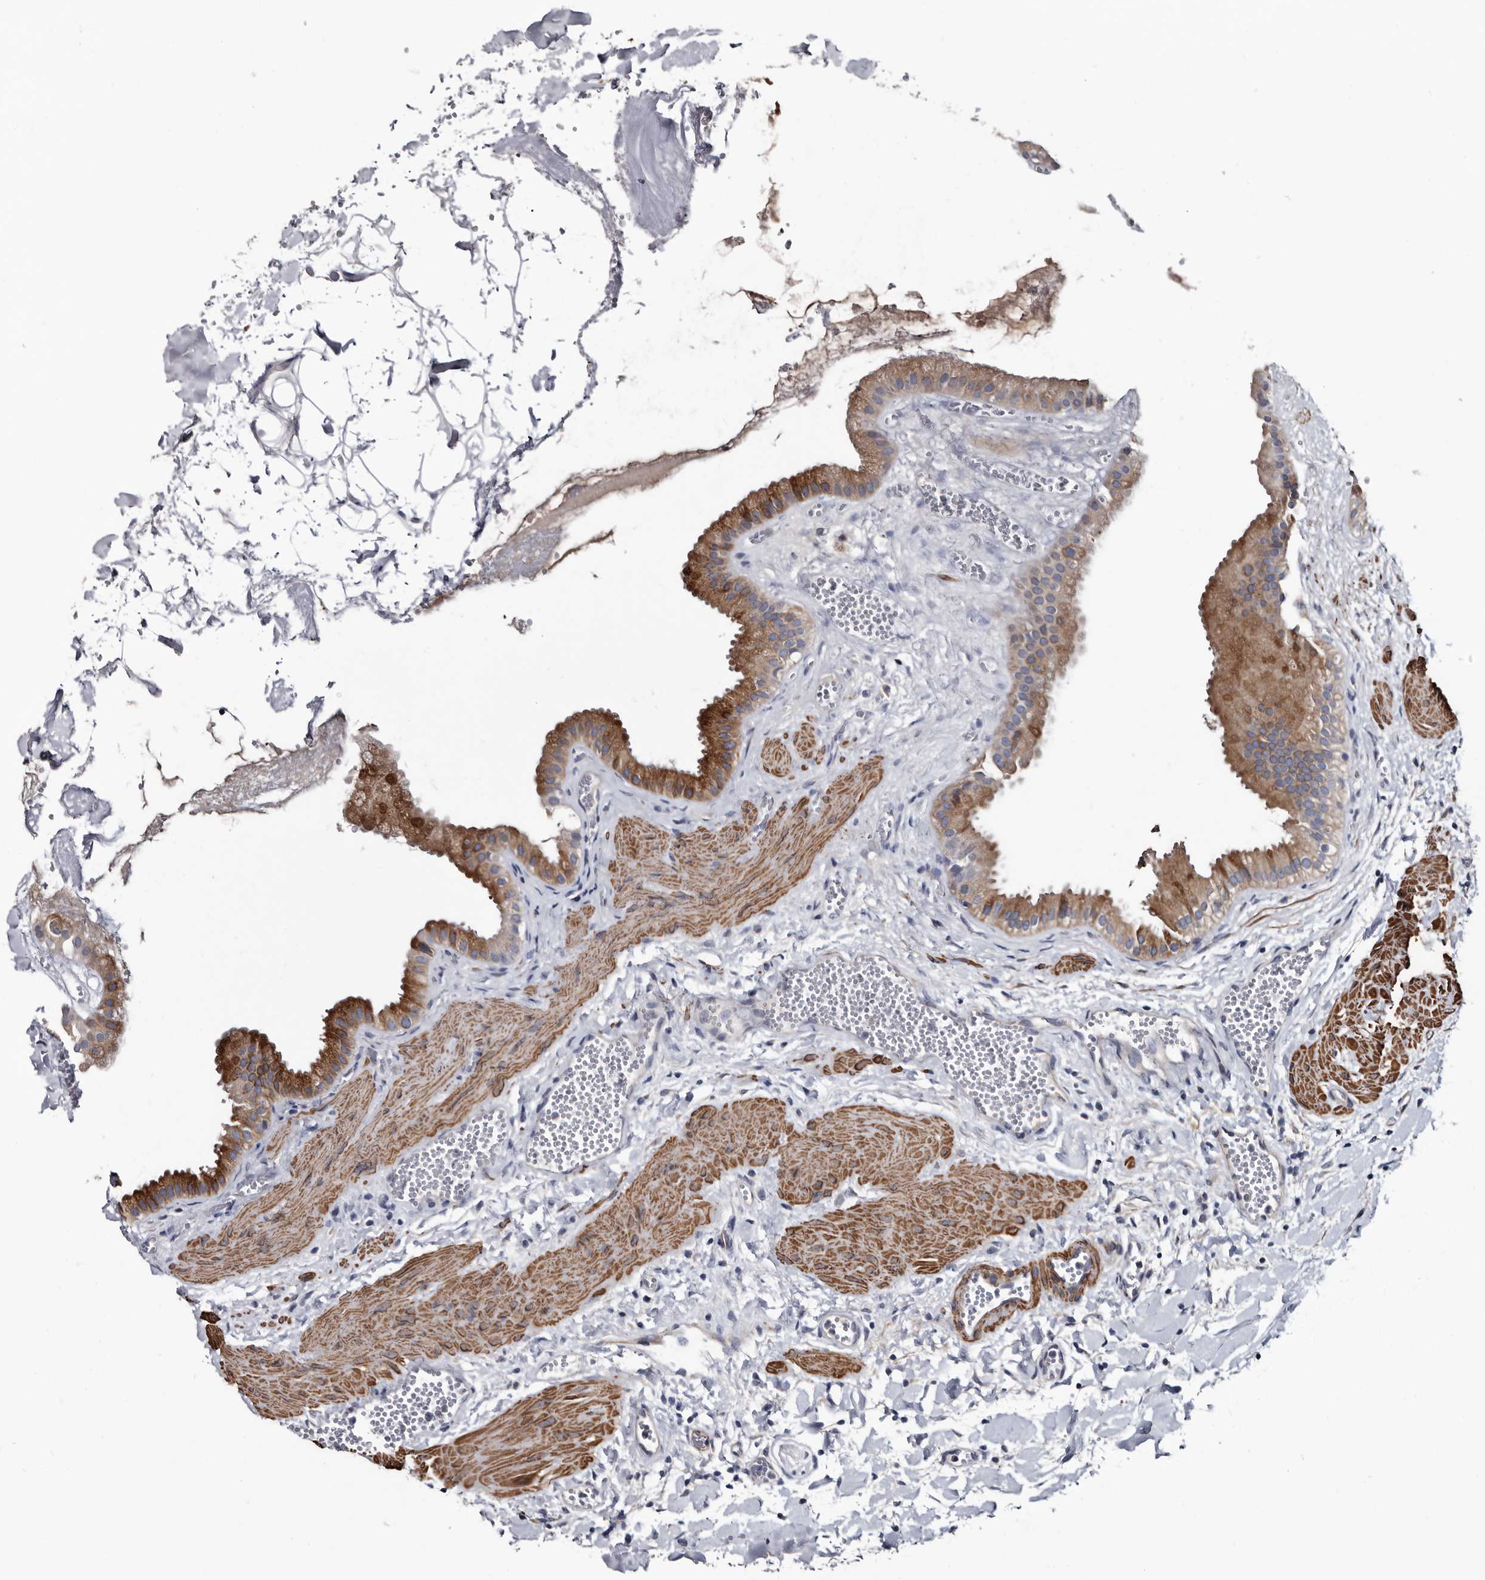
{"staining": {"intensity": "strong", "quantity": "25%-75%", "location": "cytoplasmic/membranous"}, "tissue": "gallbladder", "cell_type": "Glandular cells", "image_type": "normal", "snomed": [{"axis": "morphology", "description": "Normal tissue, NOS"}, {"axis": "topography", "description": "Gallbladder"}], "caption": "IHC image of normal gallbladder stained for a protein (brown), which displays high levels of strong cytoplasmic/membranous positivity in approximately 25%-75% of glandular cells.", "gene": "IARS1", "patient": {"sex": "male", "age": 55}}